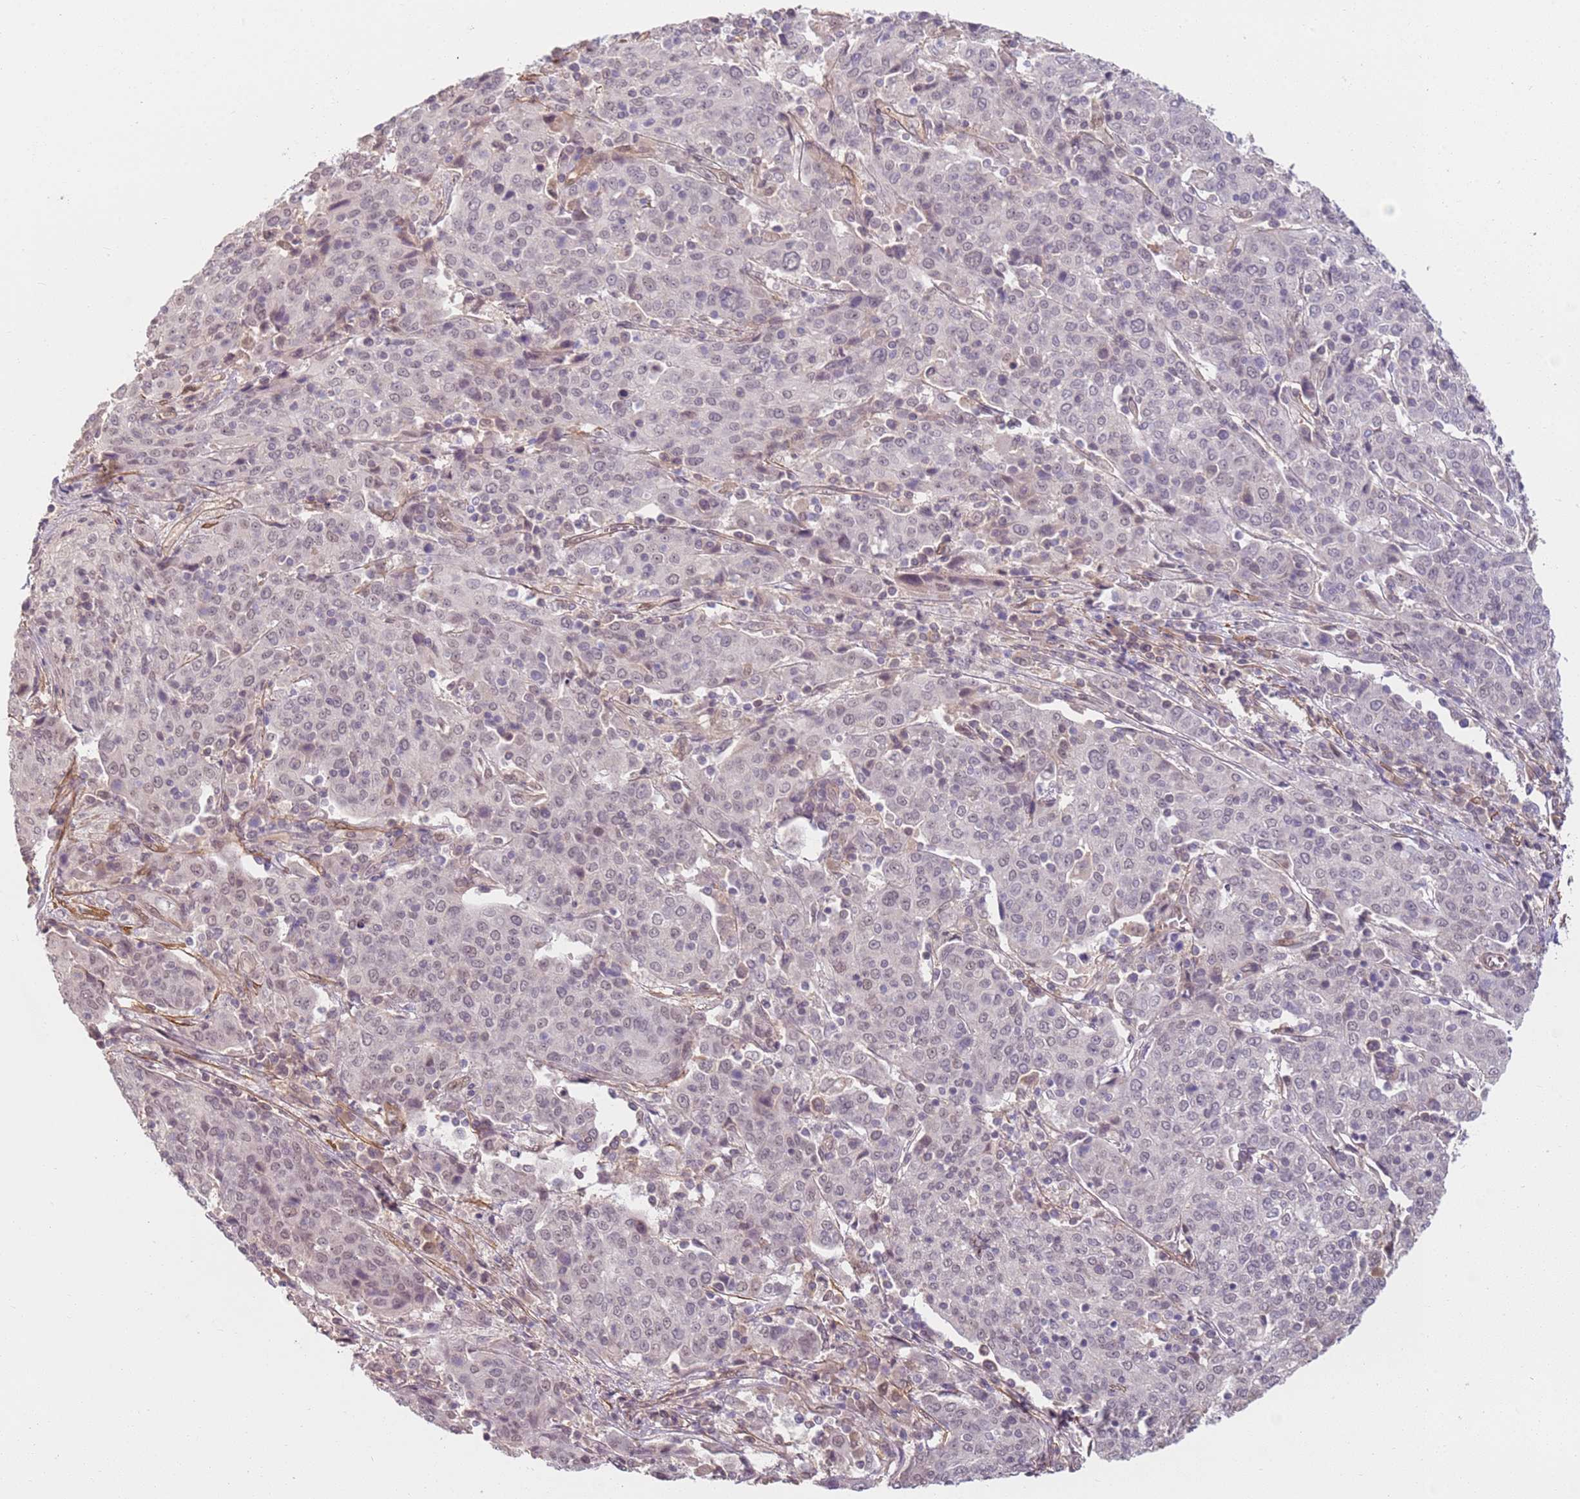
{"staining": {"intensity": "negative", "quantity": "none", "location": "none"}, "tissue": "cervical cancer", "cell_type": "Tumor cells", "image_type": "cancer", "snomed": [{"axis": "morphology", "description": "Squamous cell carcinoma, NOS"}, {"axis": "topography", "description": "Cervix"}], "caption": "Image shows no significant protein expression in tumor cells of cervical squamous cell carcinoma. (Stains: DAB immunohistochemistry with hematoxylin counter stain, Microscopy: brightfield microscopy at high magnification).", "gene": "WDR93", "patient": {"sex": "female", "age": 67}}